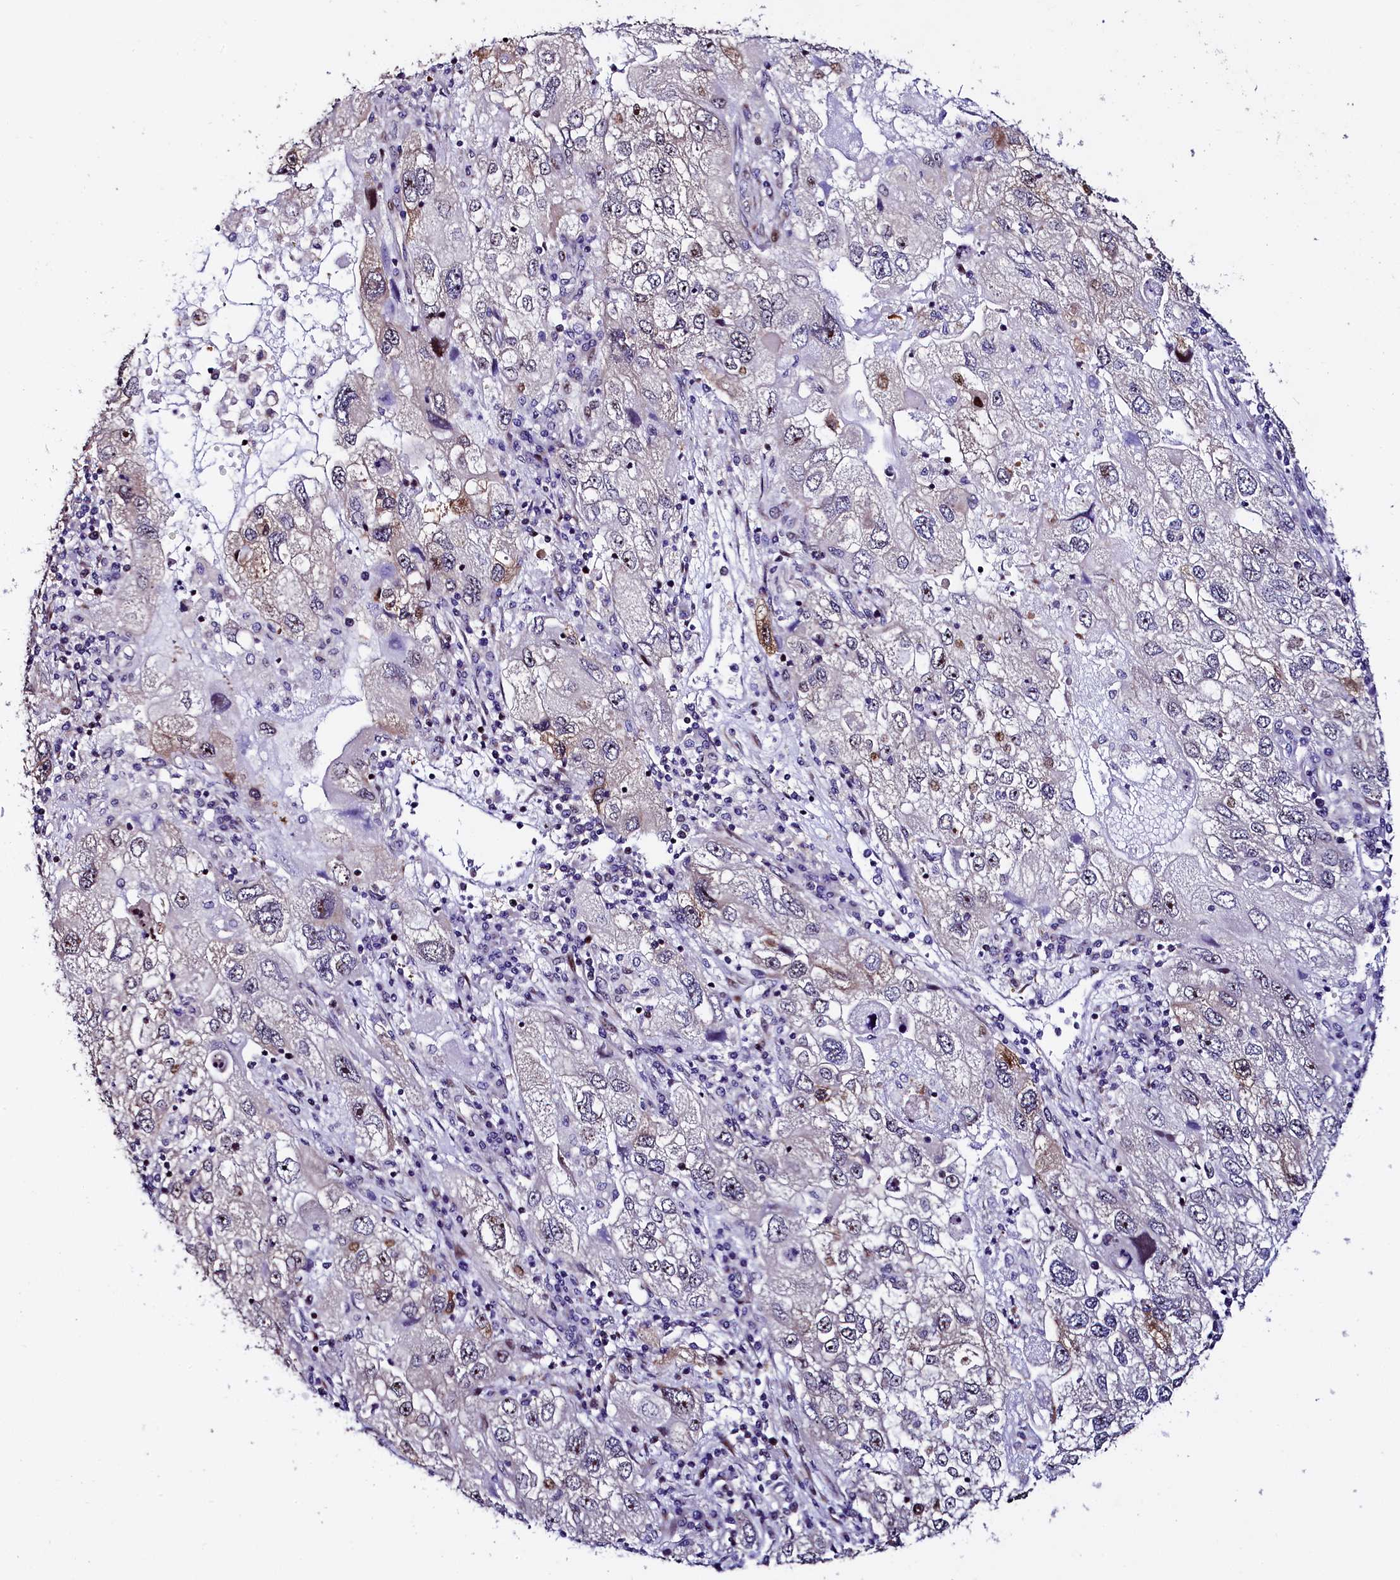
{"staining": {"intensity": "moderate", "quantity": "<25%", "location": "nuclear"}, "tissue": "endometrial cancer", "cell_type": "Tumor cells", "image_type": "cancer", "snomed": [{"axis": "morphology", "description": "Adenocarcinoma, NOS"}, {"axis": "topography", "description": "Endometrium"}], "caption": "This histopathology image displays endometrial cancer (adenocarcinoma) stained with immunohistochemistry (IHC) to label a protein in brown. The nuclear of tumor cells show moderate positivity for the protein. Nuclei are counter-stained blue.", "gene": "TRMT112", "patient": {"sex": "female", "age": 49}}